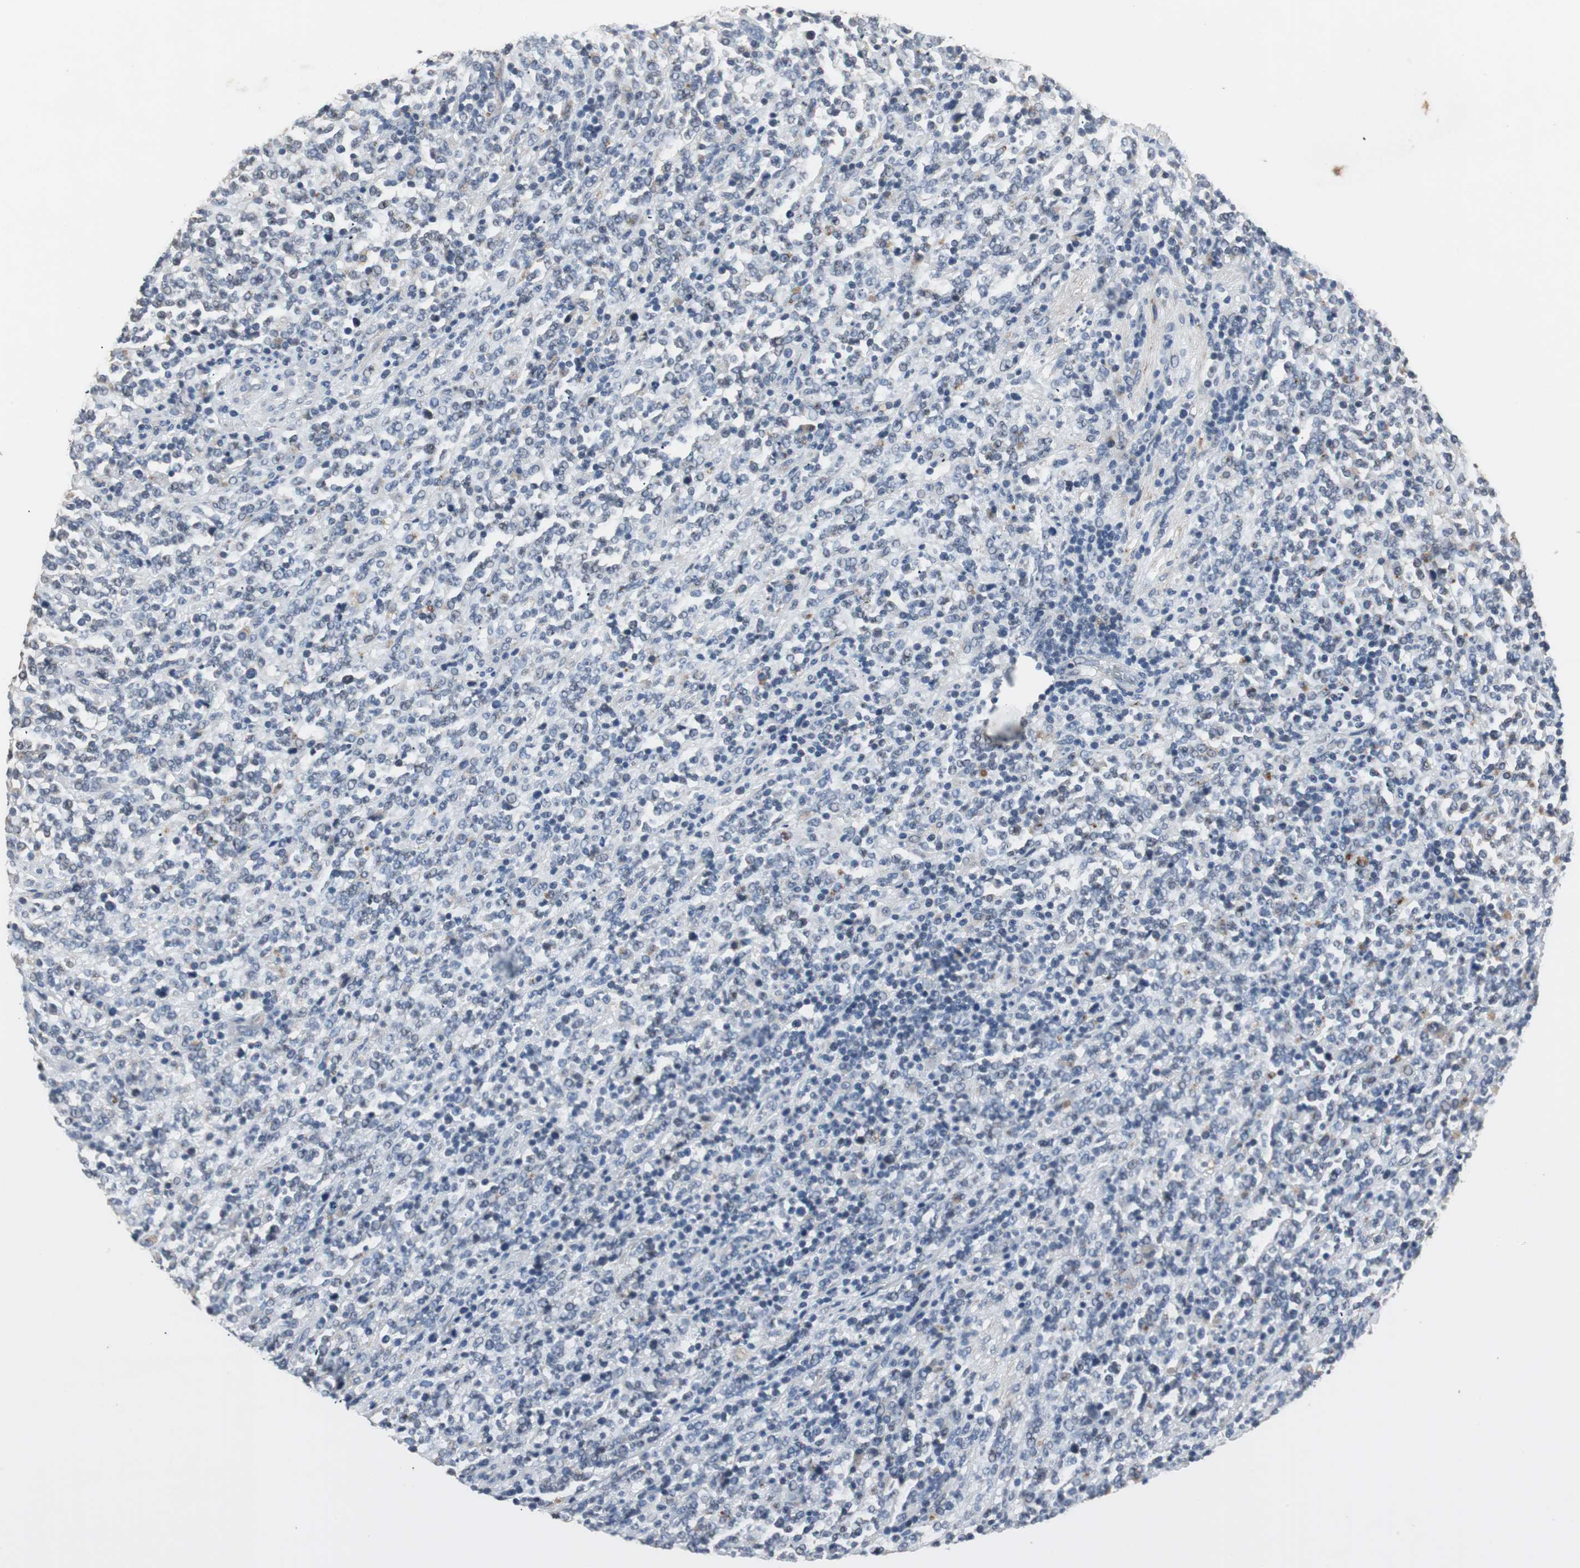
{"staining": {"intensity": "weak", "quantity": "<25%", "location": "cytoplasmic/membranous"}, "tissue": "lymphoma", "cell_type": "Tumor cells", "image_type": "cancer", "snomed": [{"axis": "morphology", "description": "Malignant lymphoma, non-Hodgkin's type, High grade"}, {"axis": "topography", "description": "Soft tissue"}], "caption": "Tumor cells are negative for brown protein staining in lymphoma.", "gene": "PCYT1B", "patient": {"sex": "male", "age": 18}}